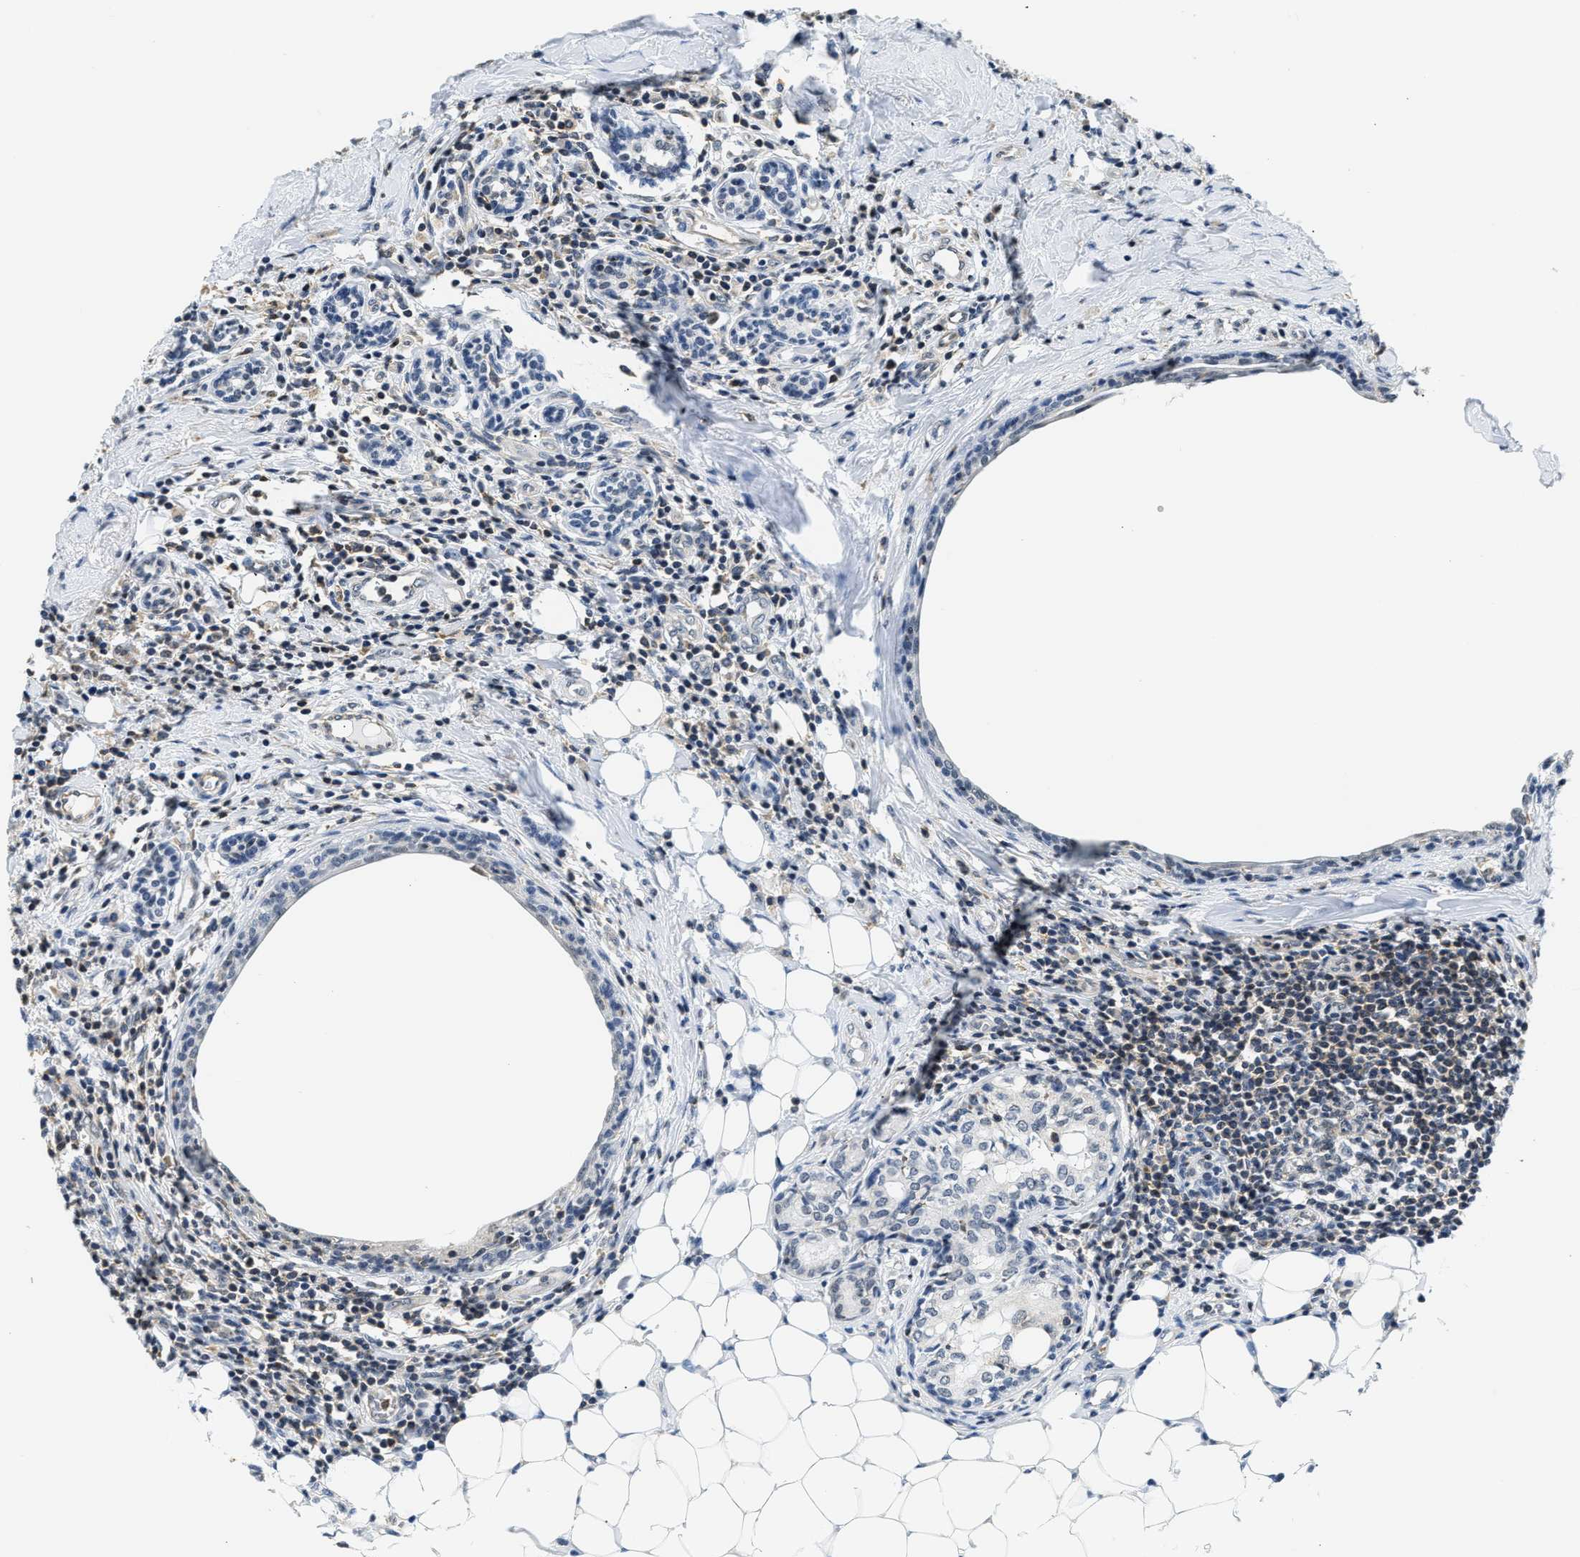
{"staining": {"intensity": "negative", "quantity": "none", "location": "none"}, "tissue": "breast cancer", "cell_type": "Tumor cells", "image_type": "cancer", "snomed": [{"axis": "morphology", "description": "Duct carcinoma"}, {"axis": "topography", "description": "Breast"}], "caption": "The image demonstrates no significant positivity in tumor cells of breast cancer. (Stains: DAB (3,3'-diaminobenzidine) immunohistochemistry with hematoxylin counter stain, Microscopy: brightfield microscopy at high magnification).", "gene": "STK10", "patient": {"sex": "female", "age": 40}}